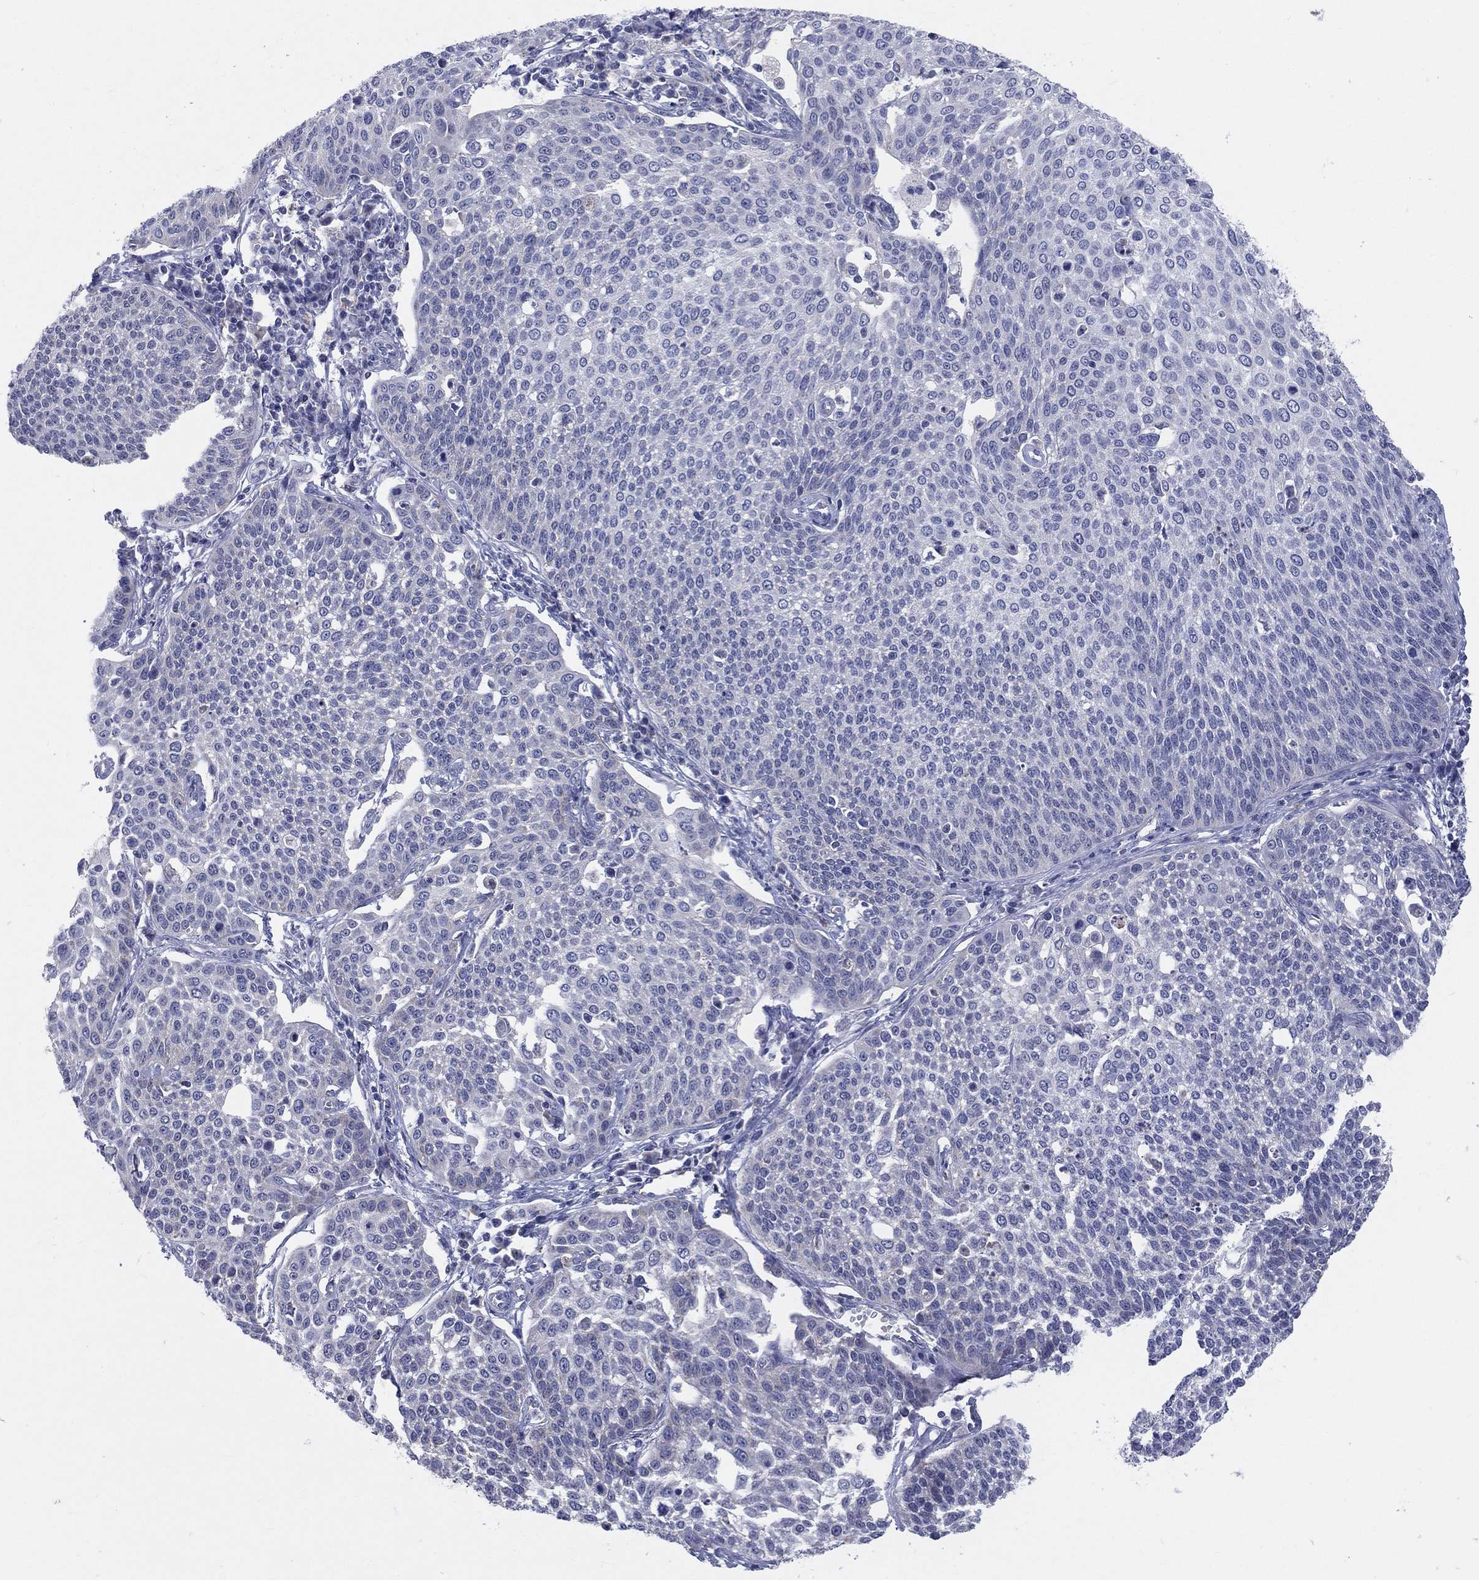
{"staining": {"intensity": "negative", "quantity": "none", "location": "none"}, "tissue": "cervical cancer", "cell_type": "Tumor cells", "image_type": "cancer", "snomed": [{"axis": "morphology", "description": "Squamous cell carcinoma, NOS"}, {"axis": "topography", "description": "Cervix"}], "caption": "IHC micrograph of neoplastic tissue: human cervical cancer stained with DAB (3,3'-diaminobenzidine) reveals no significant protein positivity in tumor cells. (DAB immunohistochemistry (IHC) visualized using brightfield microscopy, high magnification).", "gene": "KISS1R", "patient": {"sex": "female", "age": 34}}